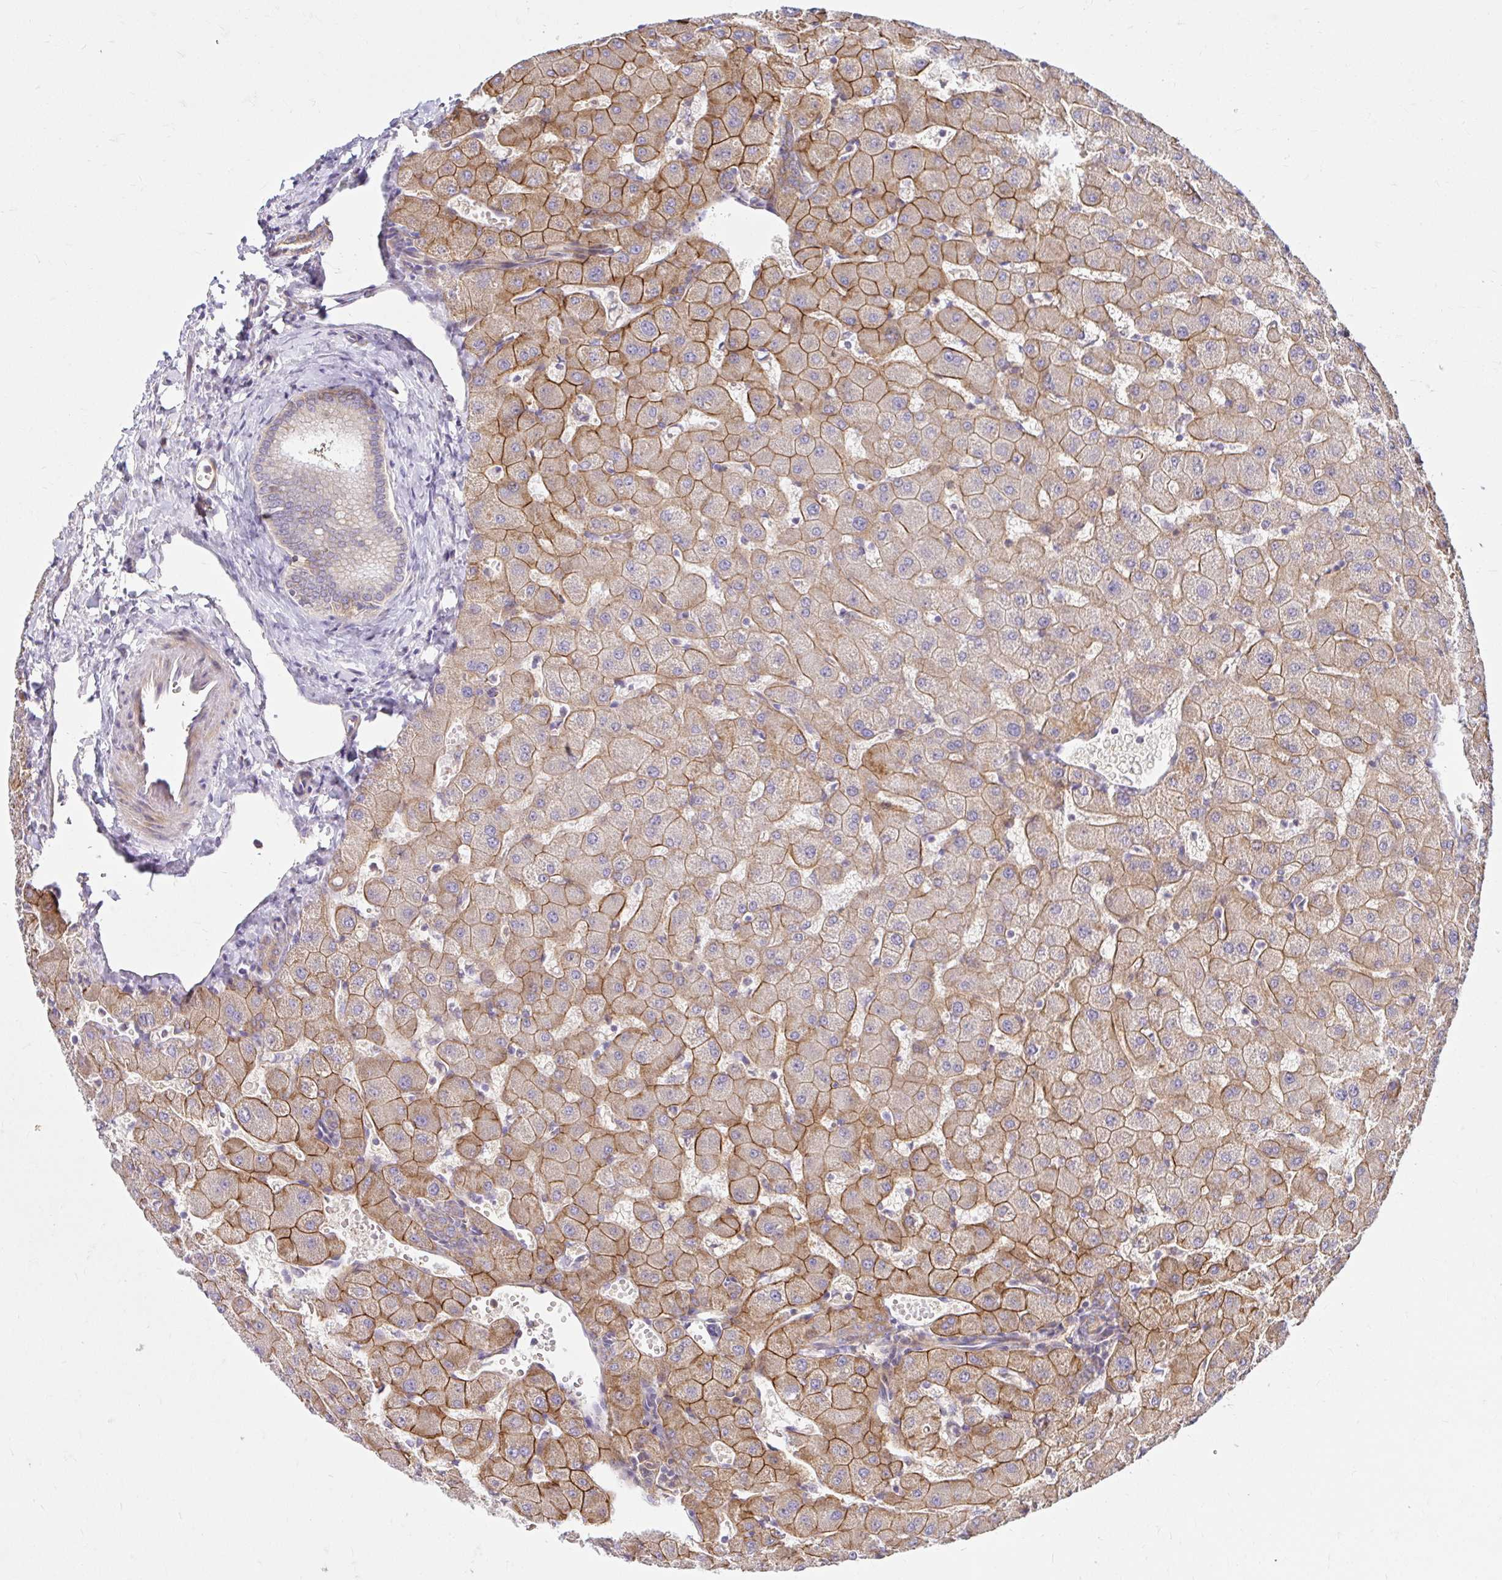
{"staining": {"intensity": "weak", "quantity": "25%-75%", "location": "cytoplasmic/membranous"}, "tissue": "liver", "cell_type": "Cholangiocytes", "image_type": "normal", "snomed": [{"axis": "morphology", "description": "Normal tissue, NOS"}, {"axis": "topography", "description": "Liver"}], "caption": "Immunohistochemistry image of normal liver: liver stained using immunohistochemistry (IHC) exhibits low levels of weak protein expression localized specifically in the cytoplasmic/membranous of cholangiocytes, appearing as a cytoplasmic/membranous brown color.", "gene": "ITGA2", "patient": {"sex": "female", "age": 63}}